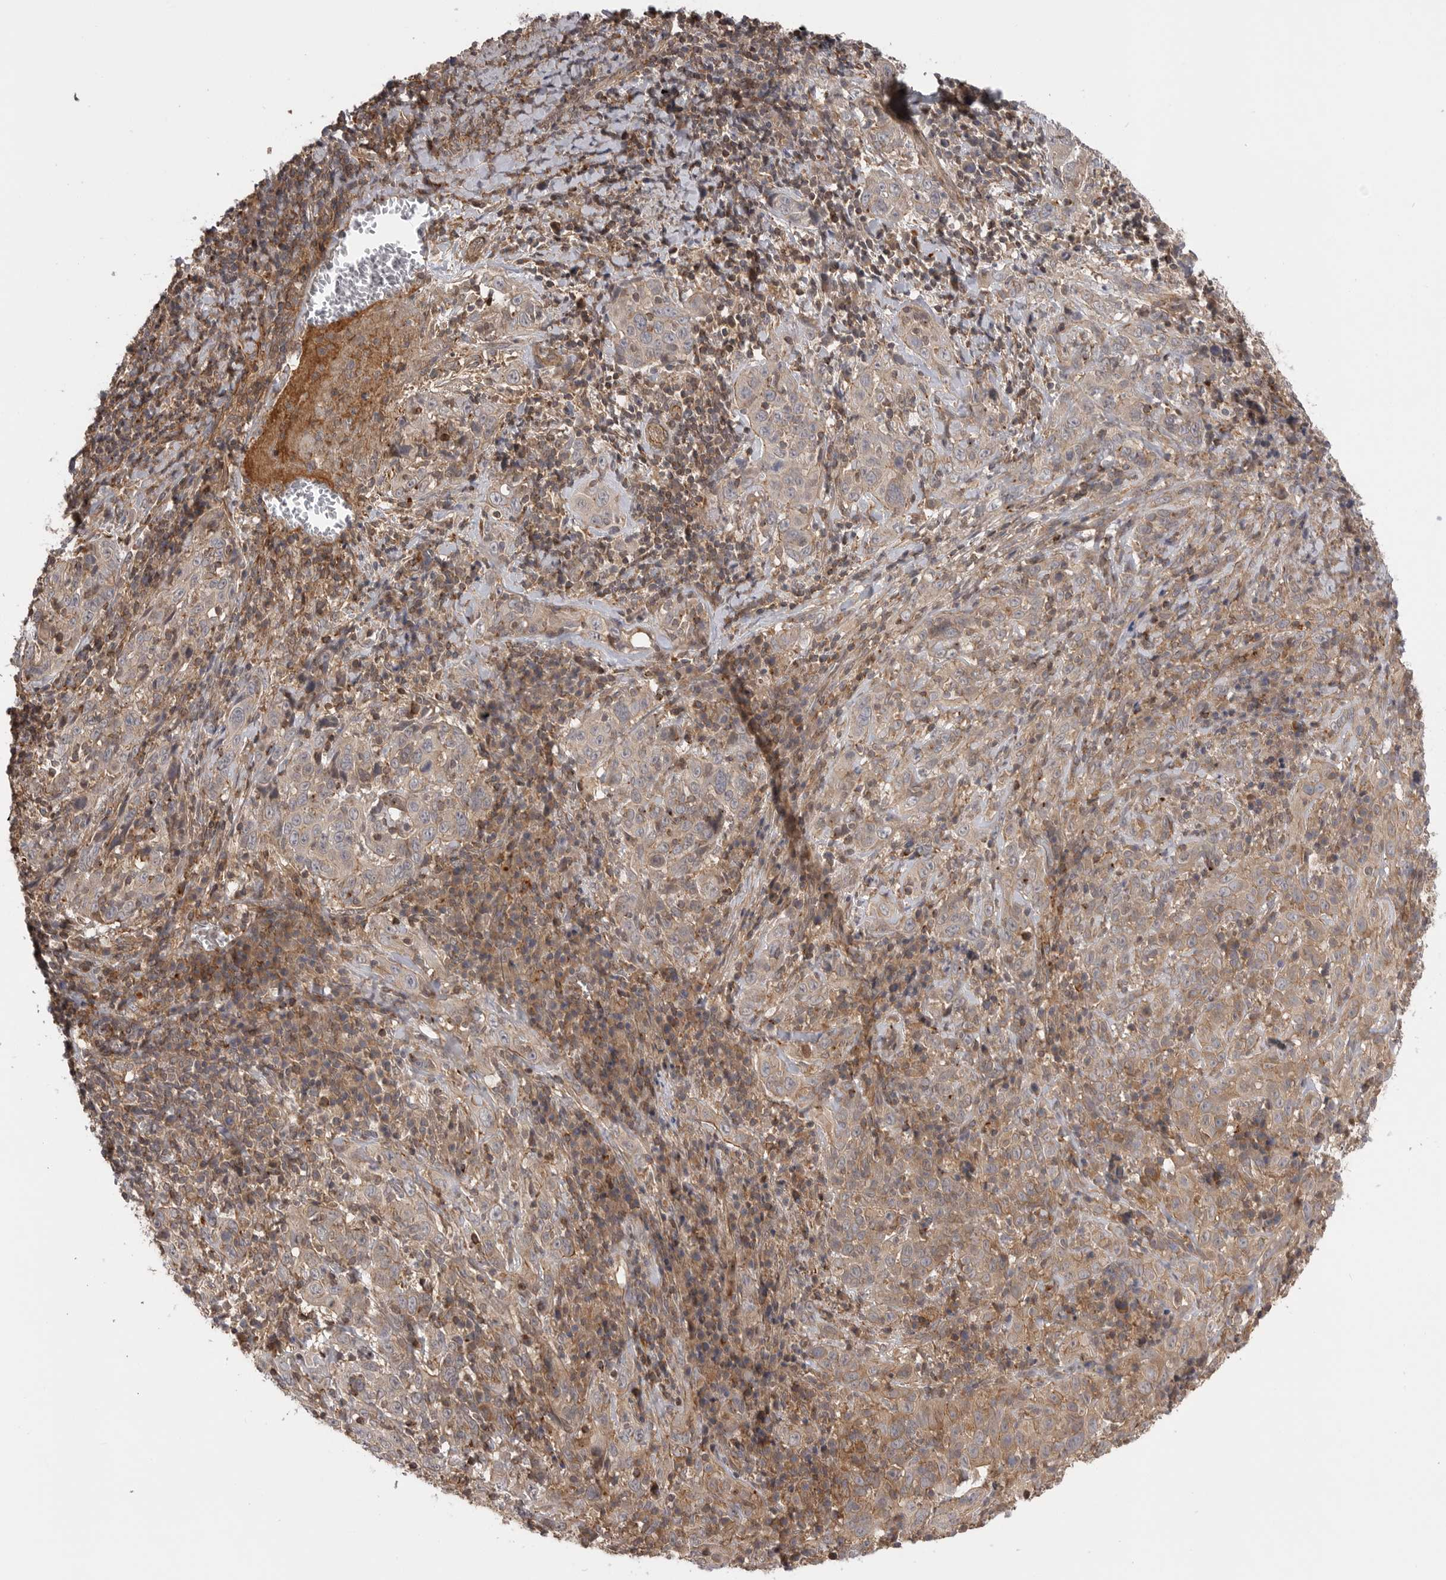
{"staining": {"intensity": "weak", "quantity": "25%-75%", "location": "cytoplasmic/membranous"}, "tissue": "cervical cancer", "cell_type": "Tumor cells", "image_type": "cancer", "snomed": [{"axis": "morphology", "description": "Squamous cell carcinoma, NOS"}, {"axis": "topography", "description": "Cervix"}], "caption": "Immunohistochemical staining of cervical cancer (squamous cell carcinoma) demonstrates weak cytoplasmic/membranous protein expression in approximately 25%-75% of tumor cells. (DAB IHC with brightfield microscopy, high magnification).", "gene": "TRIM56", "patient": {"sex": "female", "age": 46}}